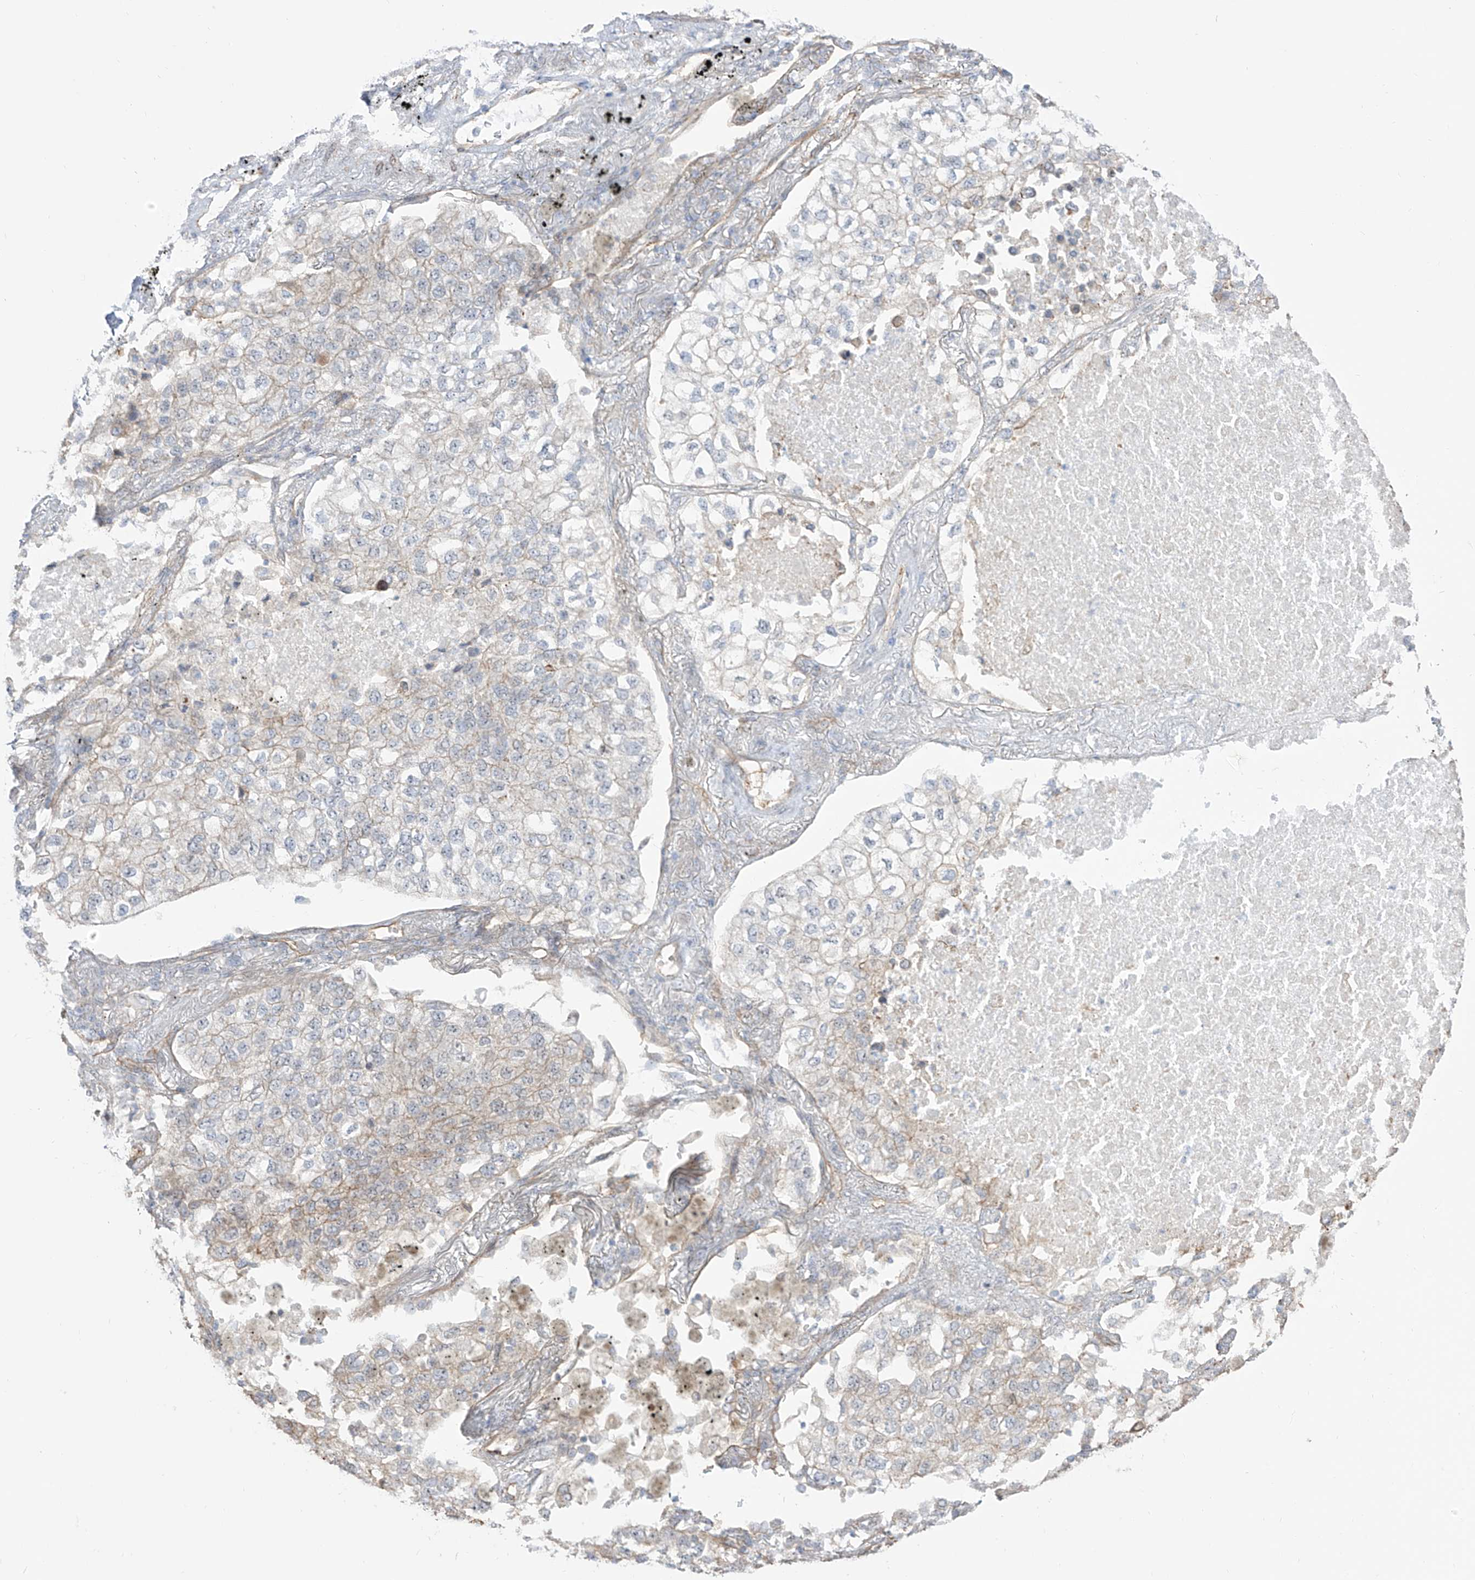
{"staining": {"intensity": "negative", "quantity": "none", "location": "none"}, "tissue": "lung cancer", "cell_type": "Tumor cells", "image_type": "cancer", "snomed": [{"axis": "morphology", "description": "Adenocarcinoma, NOS"}, {"axis": "topography", "description": "Lung"}], "caption": "Tumor cells are negative for protein expression in human lung adenocarcinoma.", "gene": "ZNF180", "patient": {"sex": "male", "age": 63}}